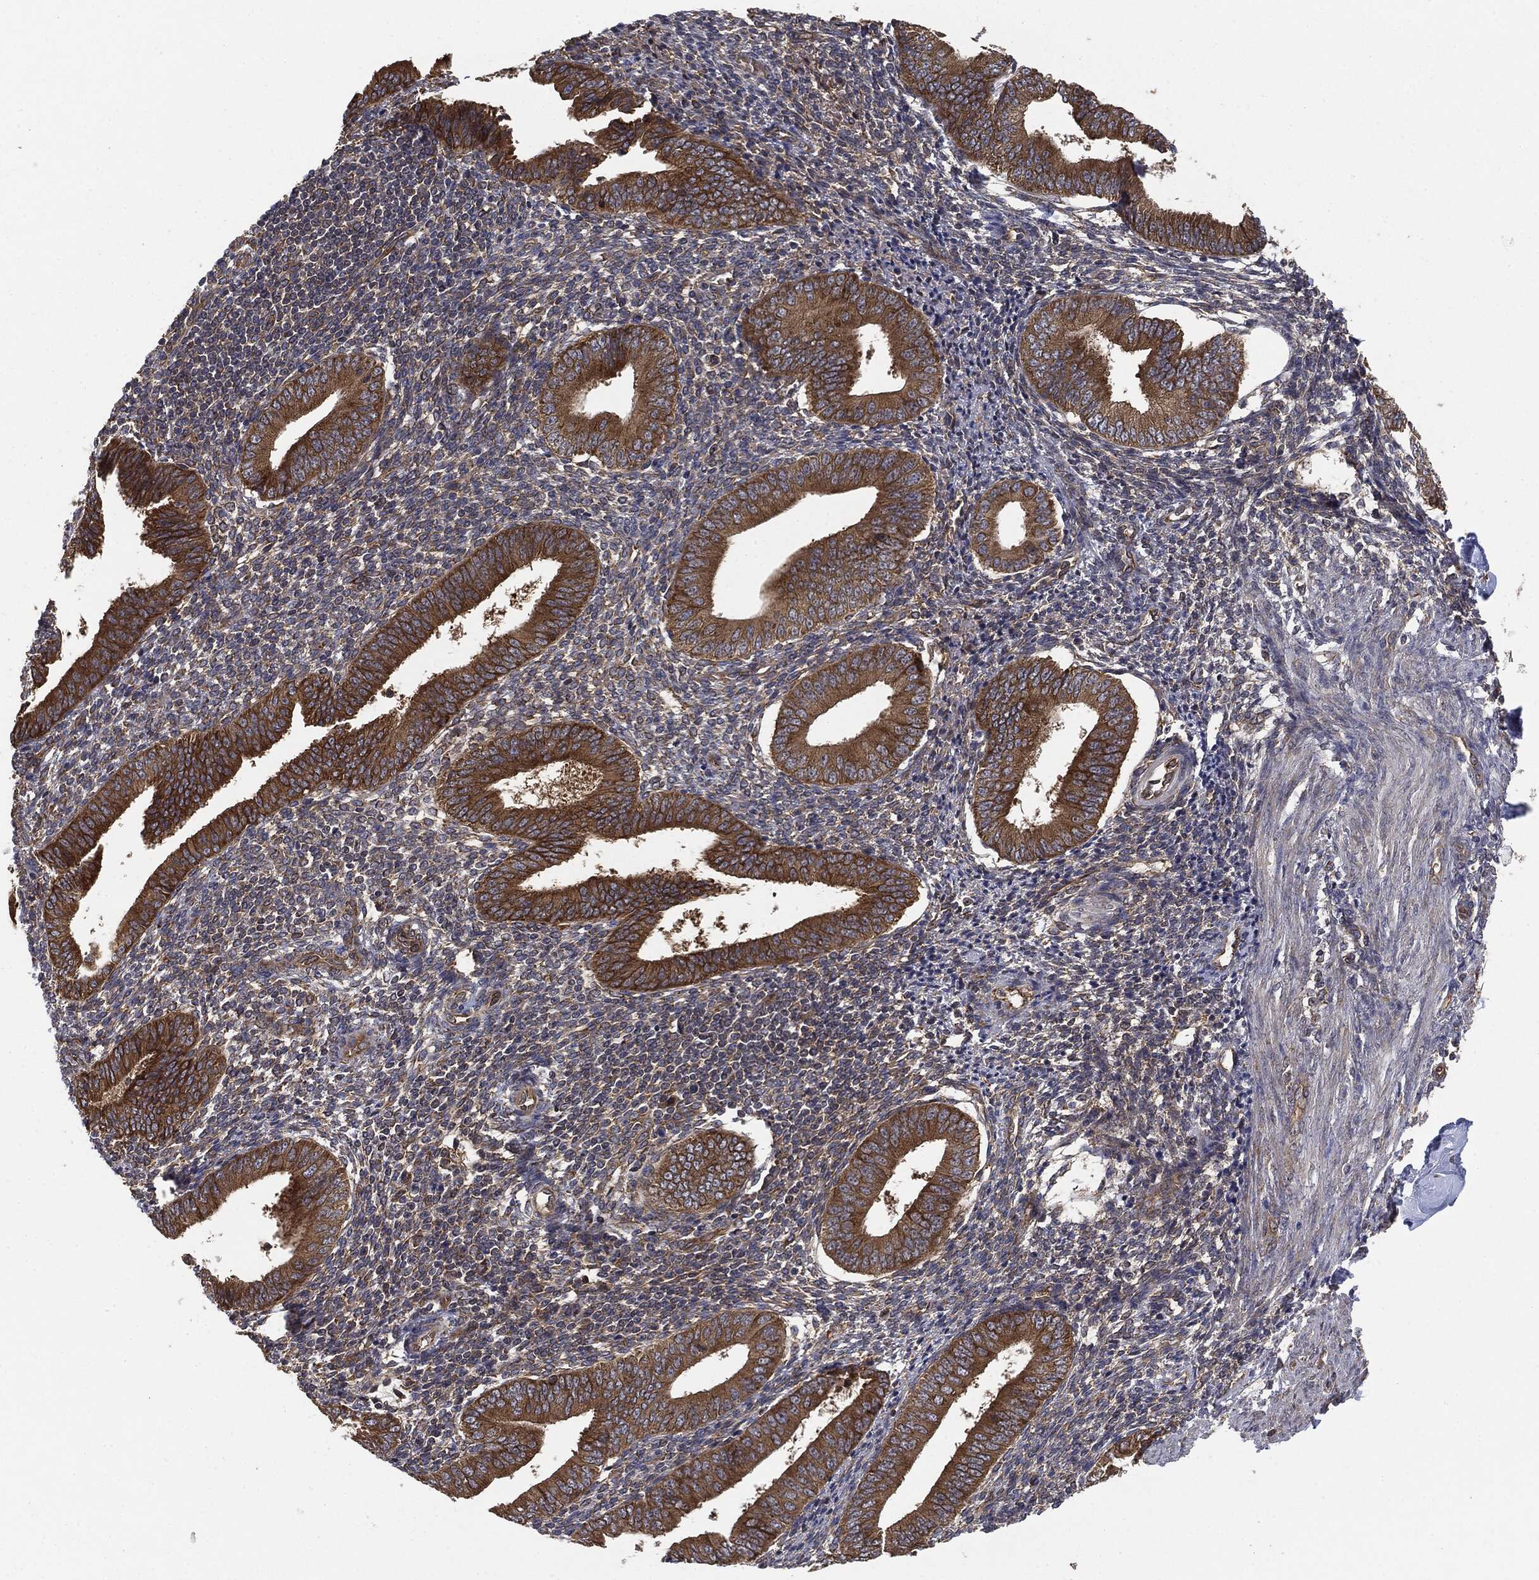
{"staining": {"intensity": "strong", "quantity": "<25%", "location": "cytoplasmic/membranous"}, "tissue": "endometrium", "cell_type": "Cells in endometrial stroma", "image_type": "normal", "snomed": [{"axis": "morphology", "description": "Normal tissue, NOS"}, {"axis": "topography", "description": "Endometrium"}], "caption": "Cells in endometrial stroma show medium levels of strong cytoplasmic/membranous positivity in about <25% of cells in normal human endometrium. Nuclei are stained in blue.", "gene": "EIF2AK2", "patient": {"sex": "female", "age": 39}}